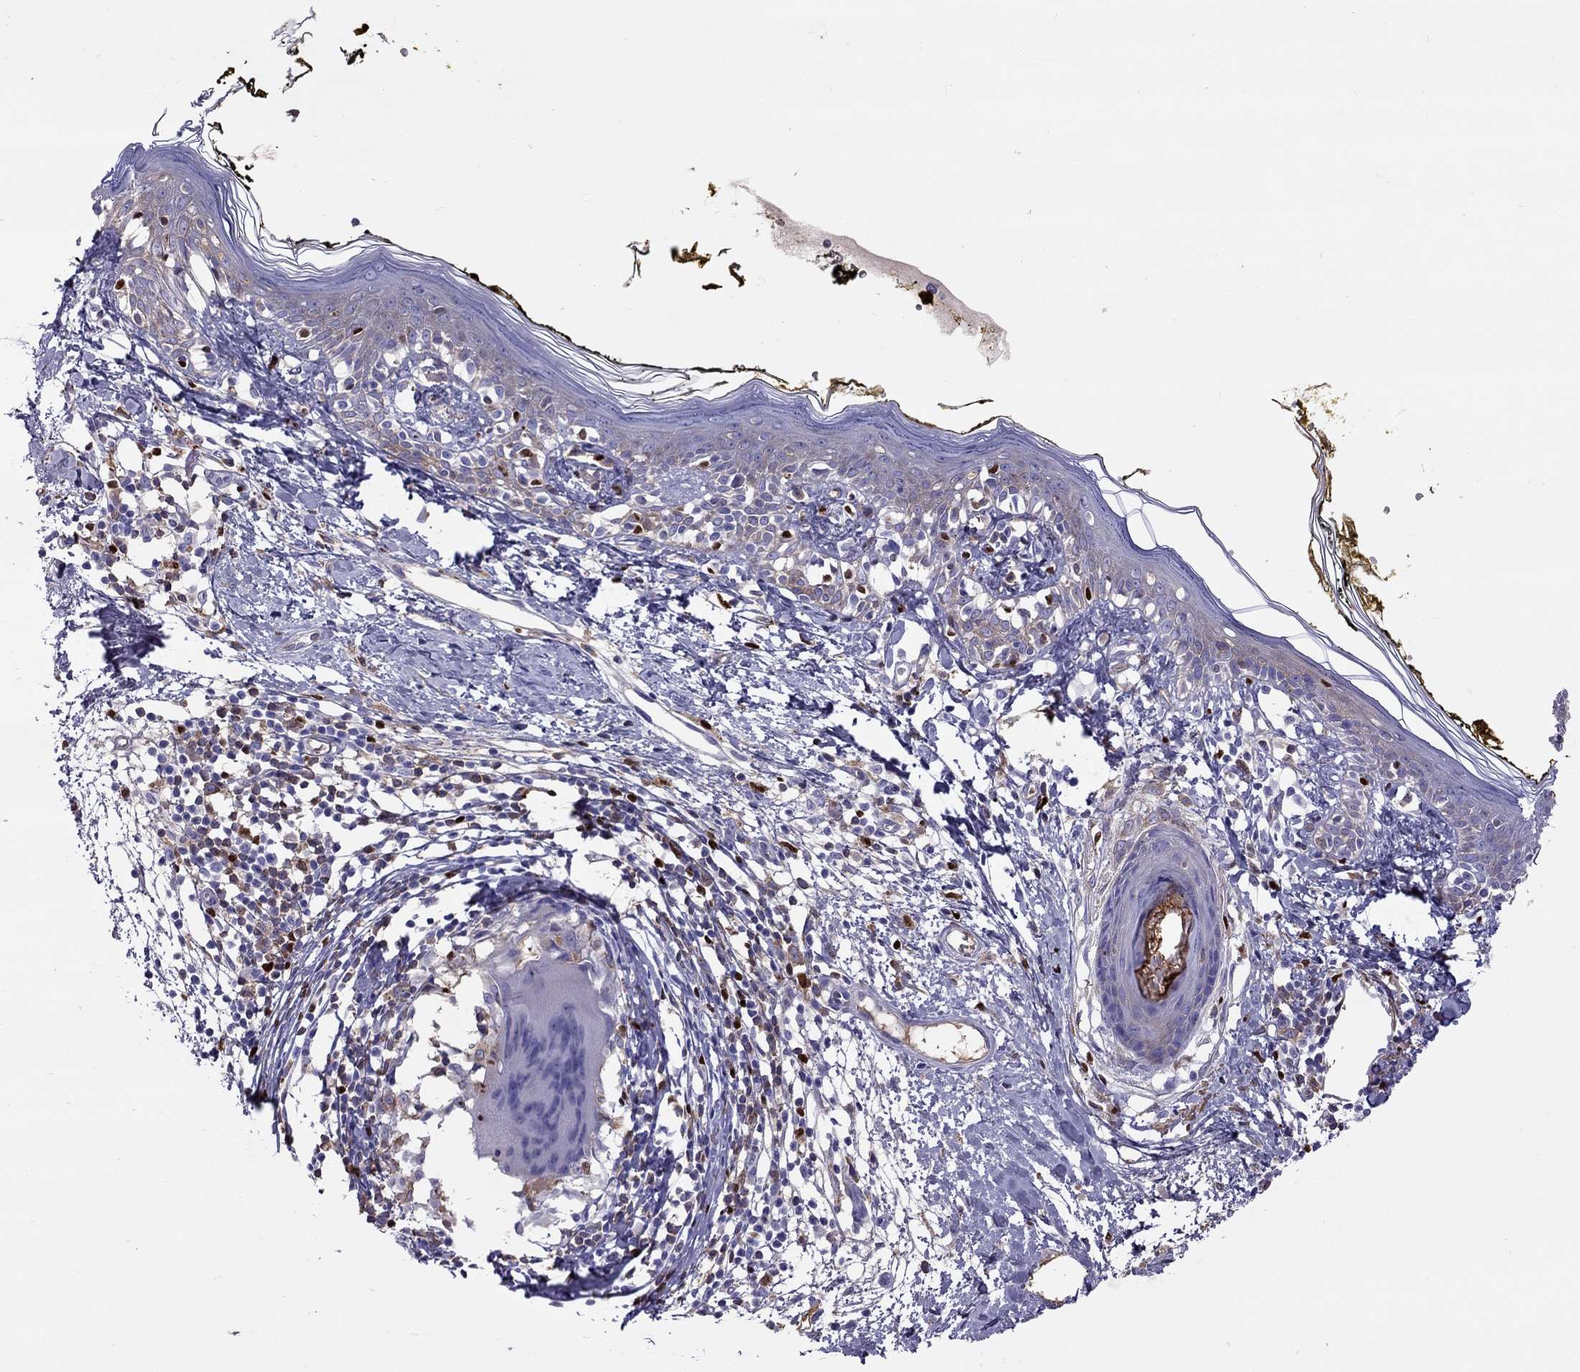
{"staining": {"intensity": "negative", "quantity": "none", "location": "none"}, "tissue": "skin", "cell_type": "Fibroblasts", "image_type": "normal", "snomed": [{"axis": "morphology", "description": "Normal tissue, NOS"}, {"axis": "topography", "description": "Skin"}], "caption": "Fibroblasts show no significant positivity in benign skin. (DAB (3,3'-diaminobenzidine) immunohistochemistry with hematoxylin counter stain).", "gene": "SERPINA3", "patient": {"sex": "male", "age": 76}}